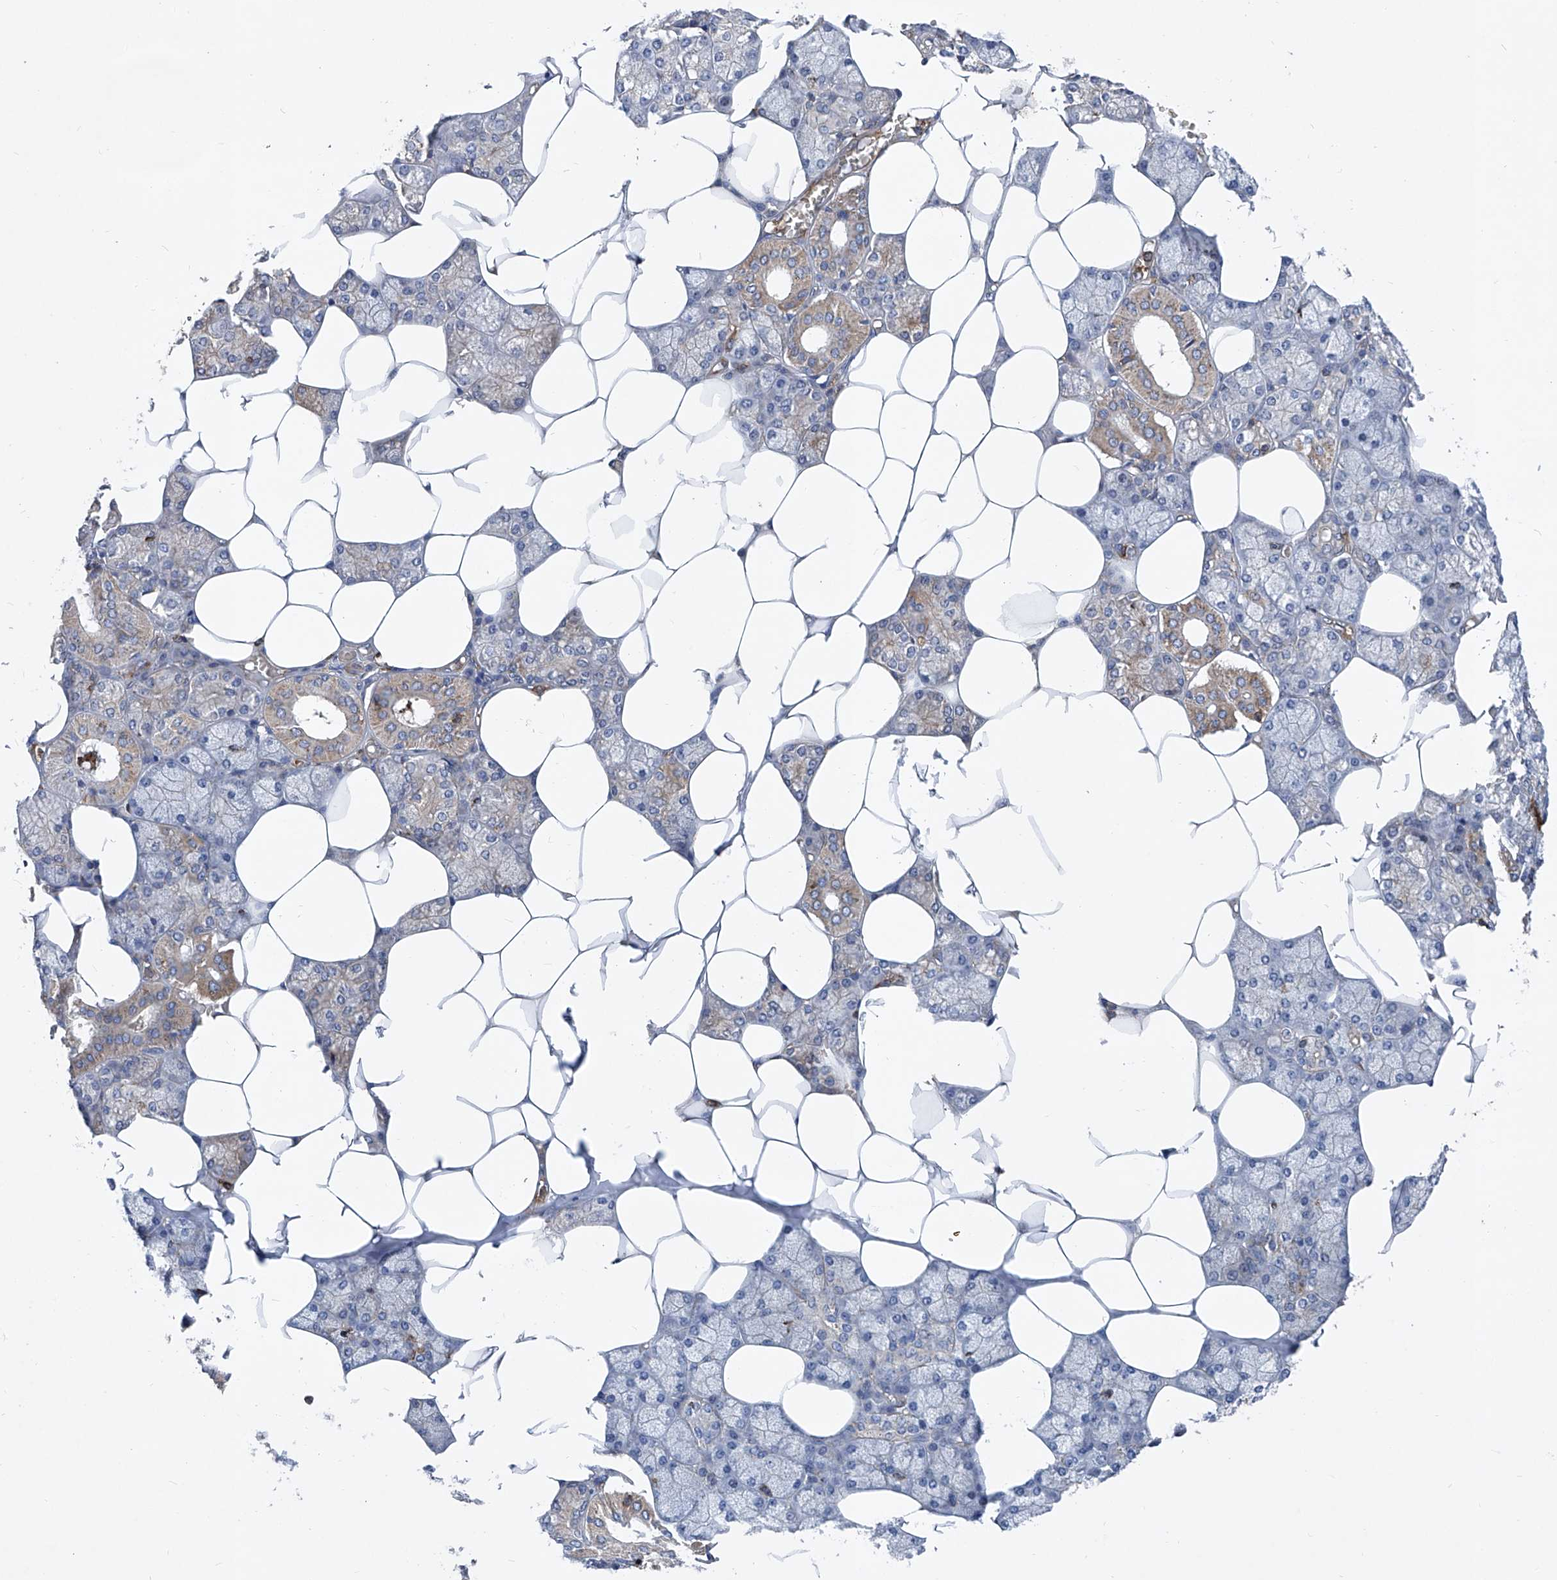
{"staining": {"intensity": "strong", "quantity": "<25%", "location": "cytoplasmic/membranous"}, "tissue": "salivary gland", "cell_type": "Glandular cells", "image_type": "normal", "snomed": [{"axis": "morphology", "description": "Normal tissue, NOS"}, {"axis": "topography", "description": "Salivary gland"}], "caption": "Strong cytoplasmic/membranous protein positivity is identified in approximately <25% of glandular cells in salivary gland.", "gene": "NT5C3A", "patient": {"sex": "male", "age": 62}}